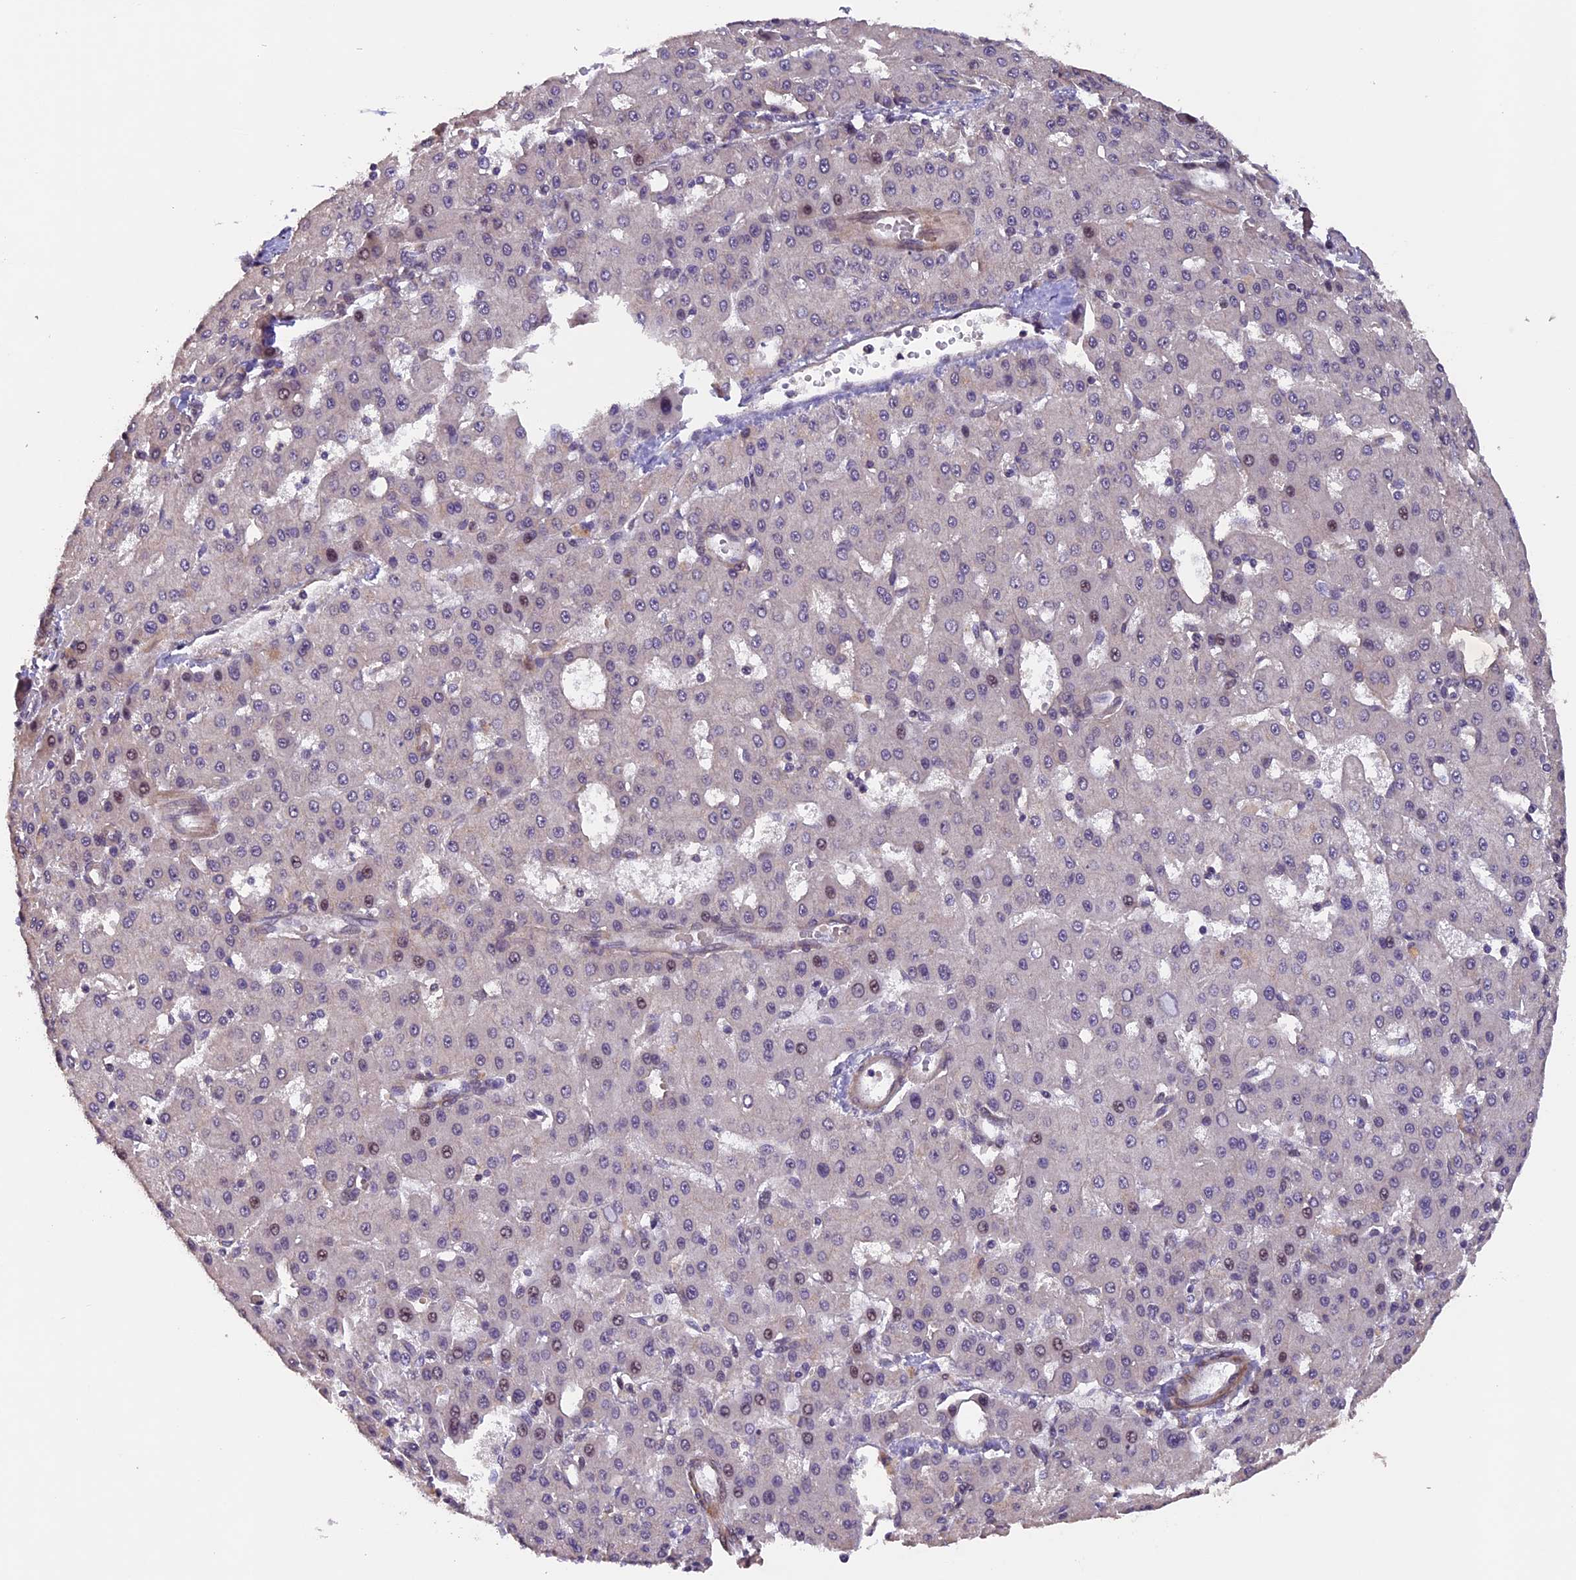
{"staining": {"intensity": "weak", "quantity": "<25%", "location": "nuclear"}, "tissue": "liver cancer", "cell_type": "Tumor cells", "image_type": "cancer", "snomed": [{"axis": "morphology", "description": "Carcinoma, Hepatocellular, NOS"}, {"axis": "topography", "description": "Liver"}], "caption": "Immunohistochemical staining of human liver cancer demonstrates no significant positivity in tumor cells.", "gene": "GNB5", "patient": {"sex": "male", "age": 47}}